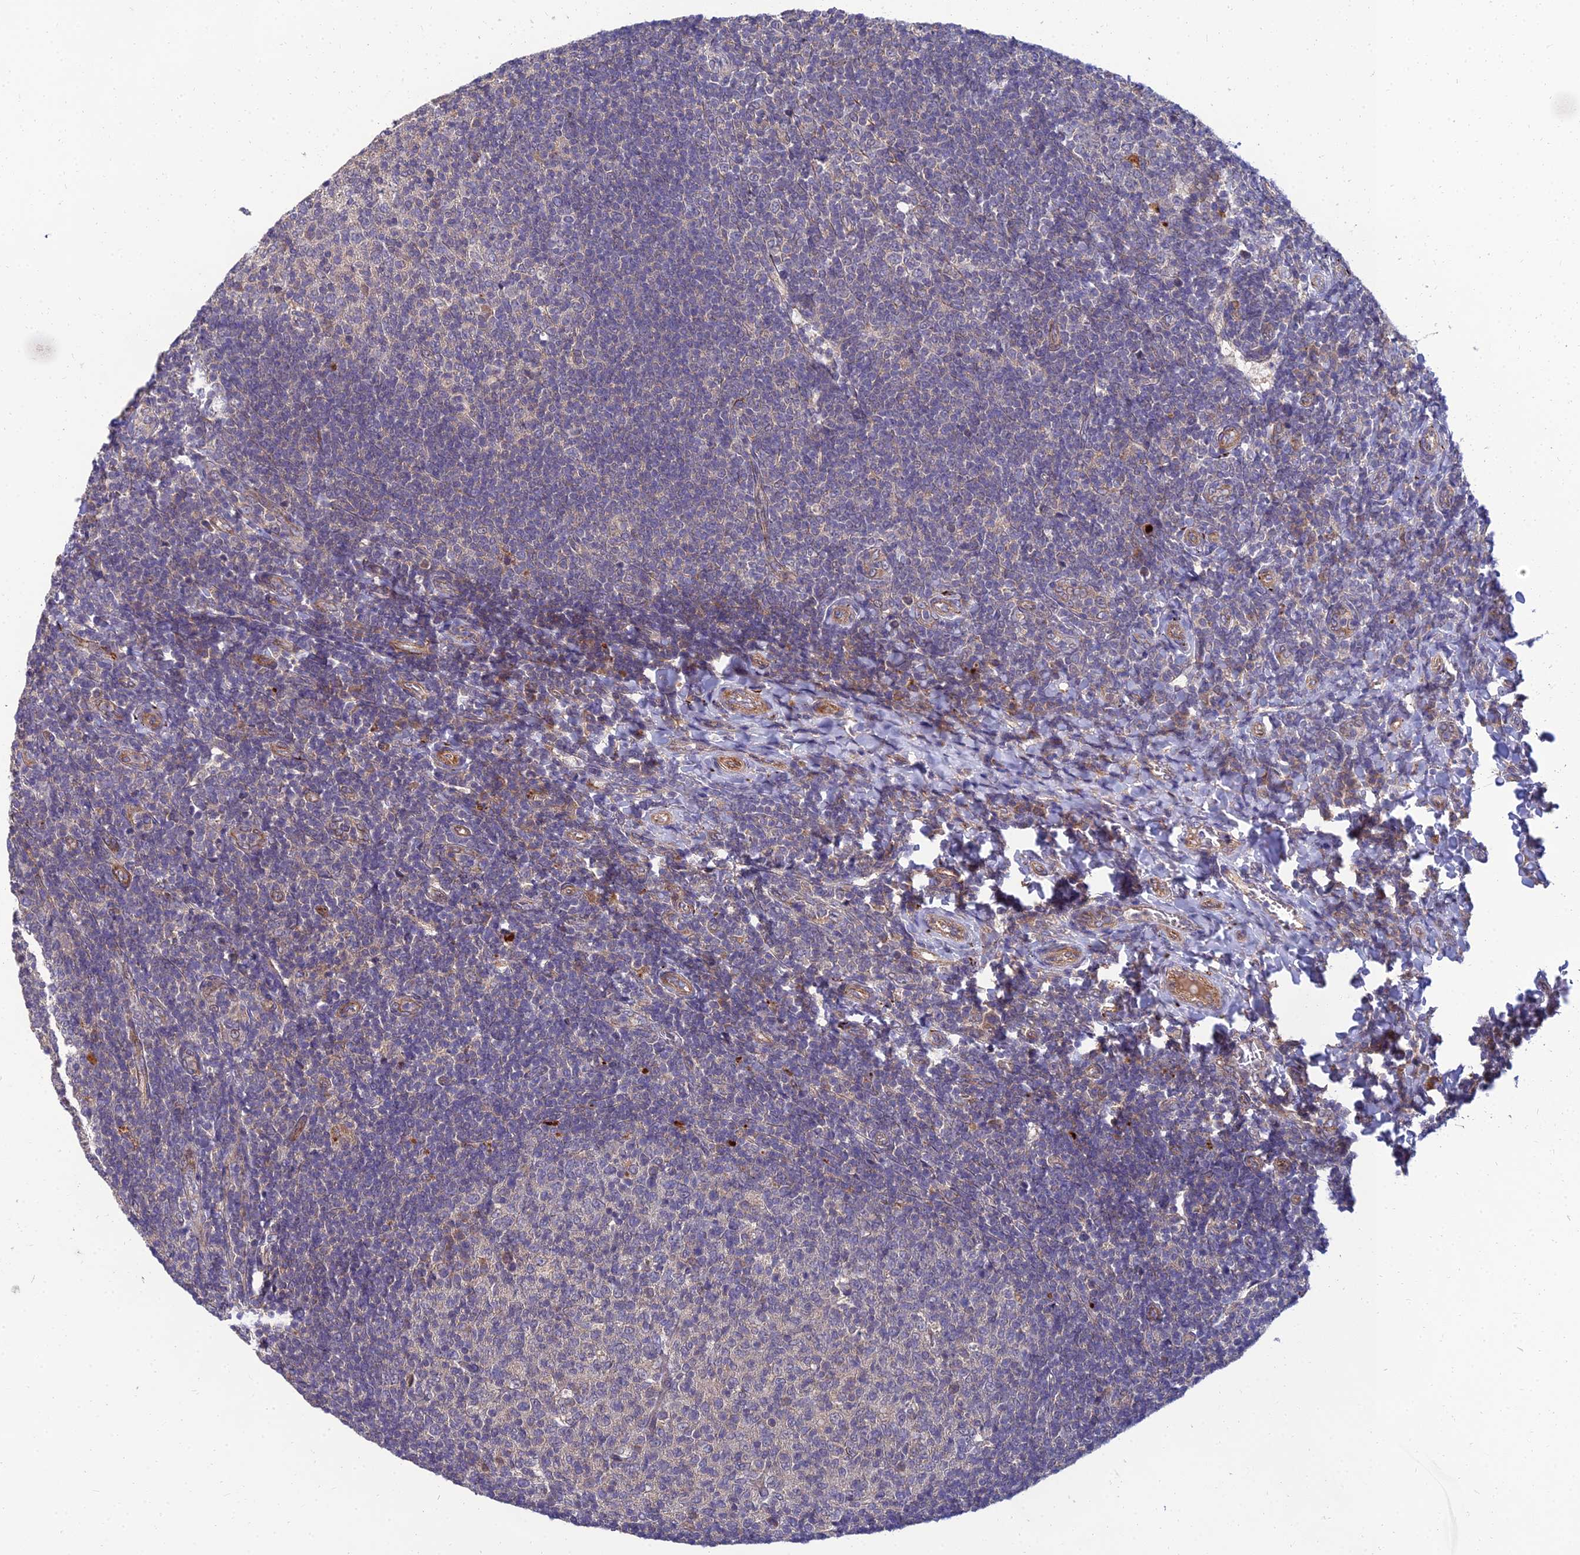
{"staining": {"intensity": "weak", "quantity": "<25%", "location": "cytoplasmic/membranous"}, "tissue": "tonsil", "cell_type": "Germinal center cells", "image_type": "normal", "snomed": [{"axis": "morphology", "description": "Normal tissue, NOS"}, {"axis": "topography", "description": "Tonsil"}], "caption": "Tonsil stained for a protein using IHC displays no staining germinal center cells.", "gene": "NPY", "patient": {"sex": "female", "age": 10}}